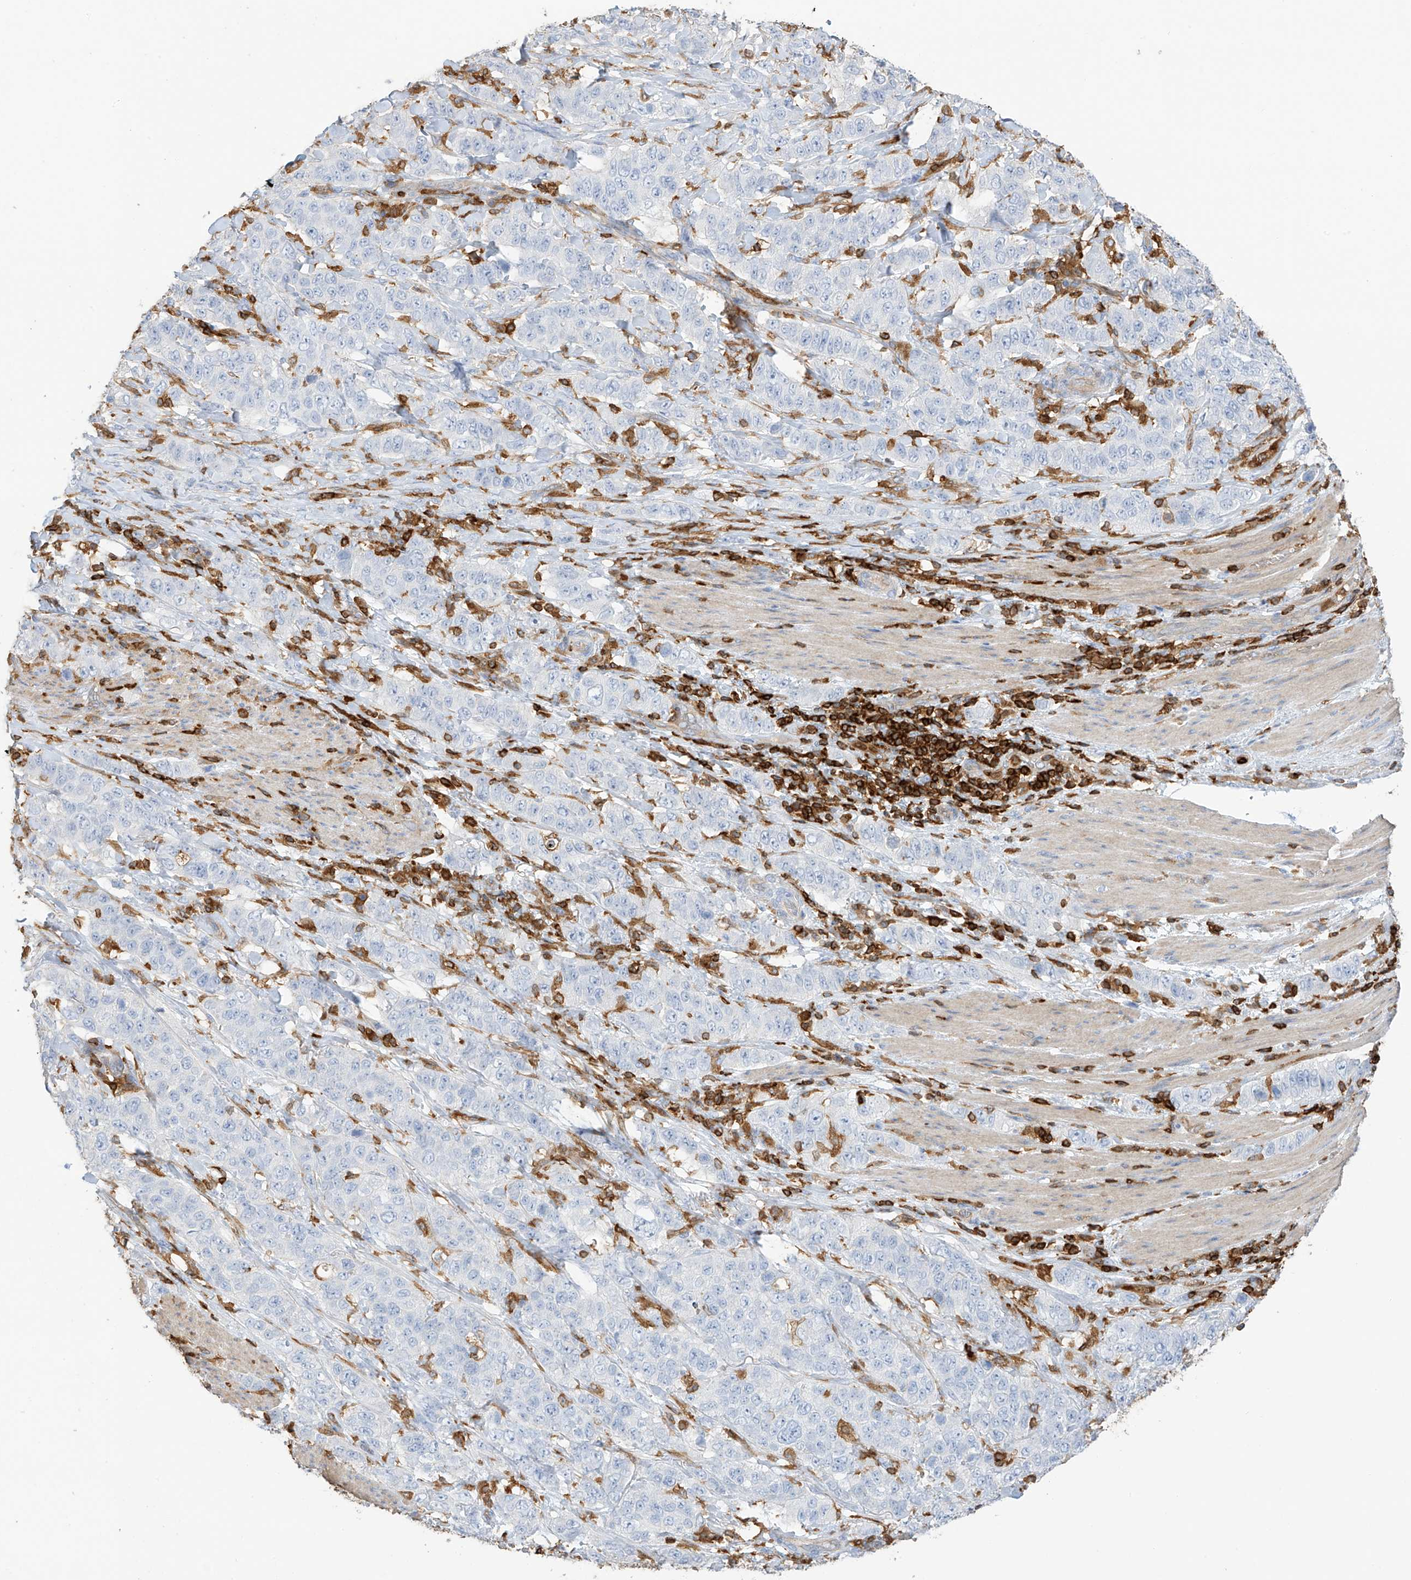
{"staining": {"intensity": "negative", "quantity": "none", "location": "none"}, "tissue": "stomach cancer", "cell_type": "Tumor cells", "image_type": "cancer", "snomed": [{"axis": "morphology", "description": "Adenocarcinoma, NOS"}, {"axis": "topography", "description": "Stomach"}], "caption": "Immunohistochemistry (IHC) histopathology image of human adenocarcinoma (stomach) stained for a protein (brown), which displays no positivity in tumor cells. The staining was performed using DAB (3,3'-diaminobenzidine) to visualize the protein expression in brown, while the nuclei were stained in blue with hematoxylin (Magnification: 20x).", "gene": "ARHGAP25", "patient": {"sex": "male", "age": 48}}